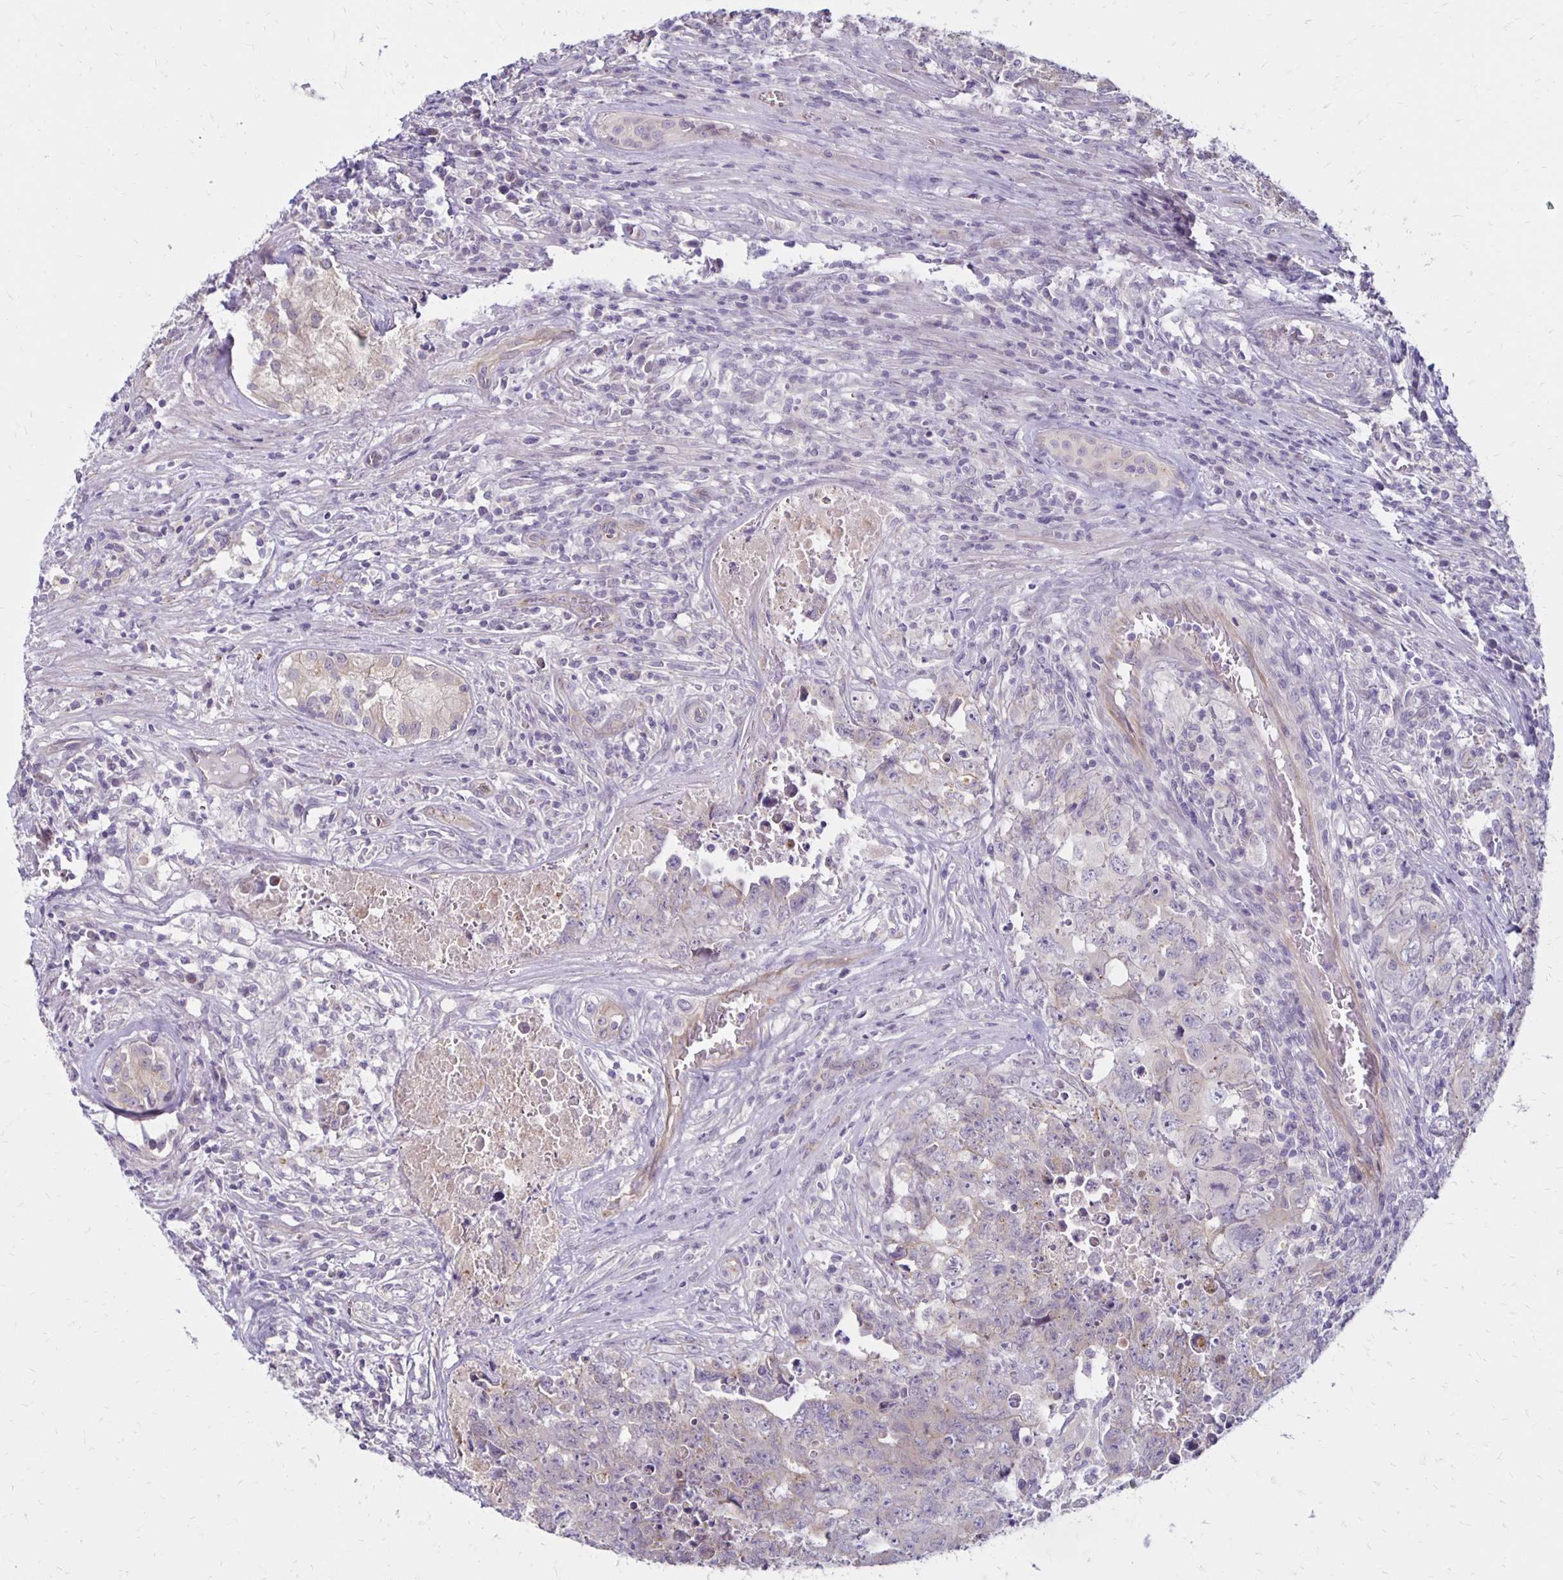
{"staining": {"intensity": "negative", "quantity": "none", "location": "none"}, "tissue": "testis cancer", "cell_type": "Tumor cells", "image_type": "cancer", "snomed": [{"axis": "morphology", "description": "Carcinoma, Embryonal, NOS"}, {"axis": "topography", "description": "Testis"}], "caption": "Embryonal carcinoma (testis) stained for a protein using immunohistochemistry (IHC) exhibits no positivity tumor cells.", "gene": "KATNBL1", "patient": {"sex": "male", "age": 24}}